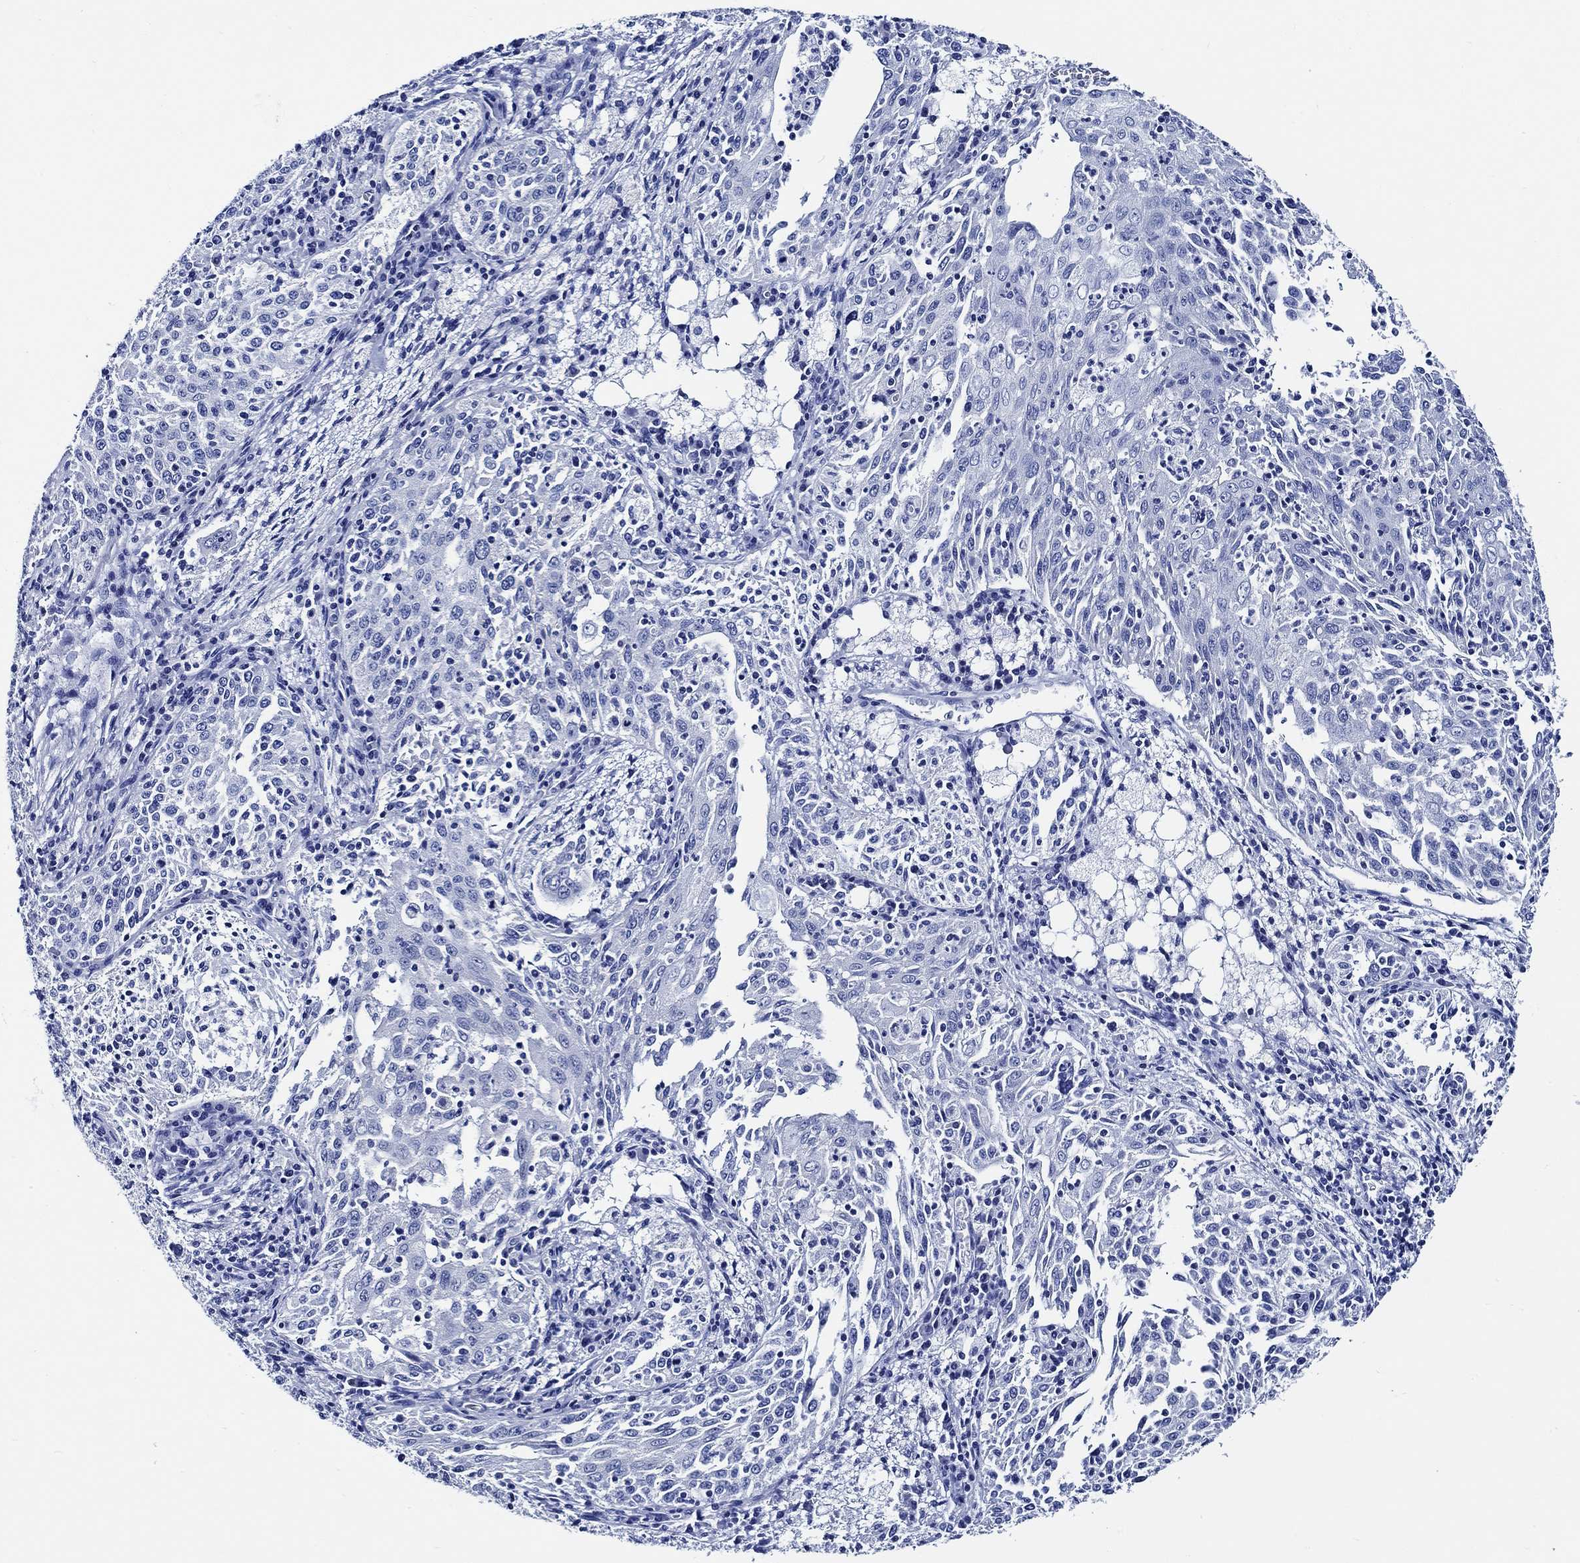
{"staining": {"intensity": "negative", "quantity": "none", "location": "none"}, "tissue": "cervical cancer", "cell_type": "Tumor cells", "image_type": "cancer", "snomed": [{"axis": "morphology", "description": "Squamous cell carcinoma, NOS"}, {"axis": "topography", "description": "Cervix"}], "caption": "Immunohistochemical staining of human cervical cancer shows no significant staining in tumor cells.", "gene": "WDR62", "patient": {"sex": "female", "age": 41}}